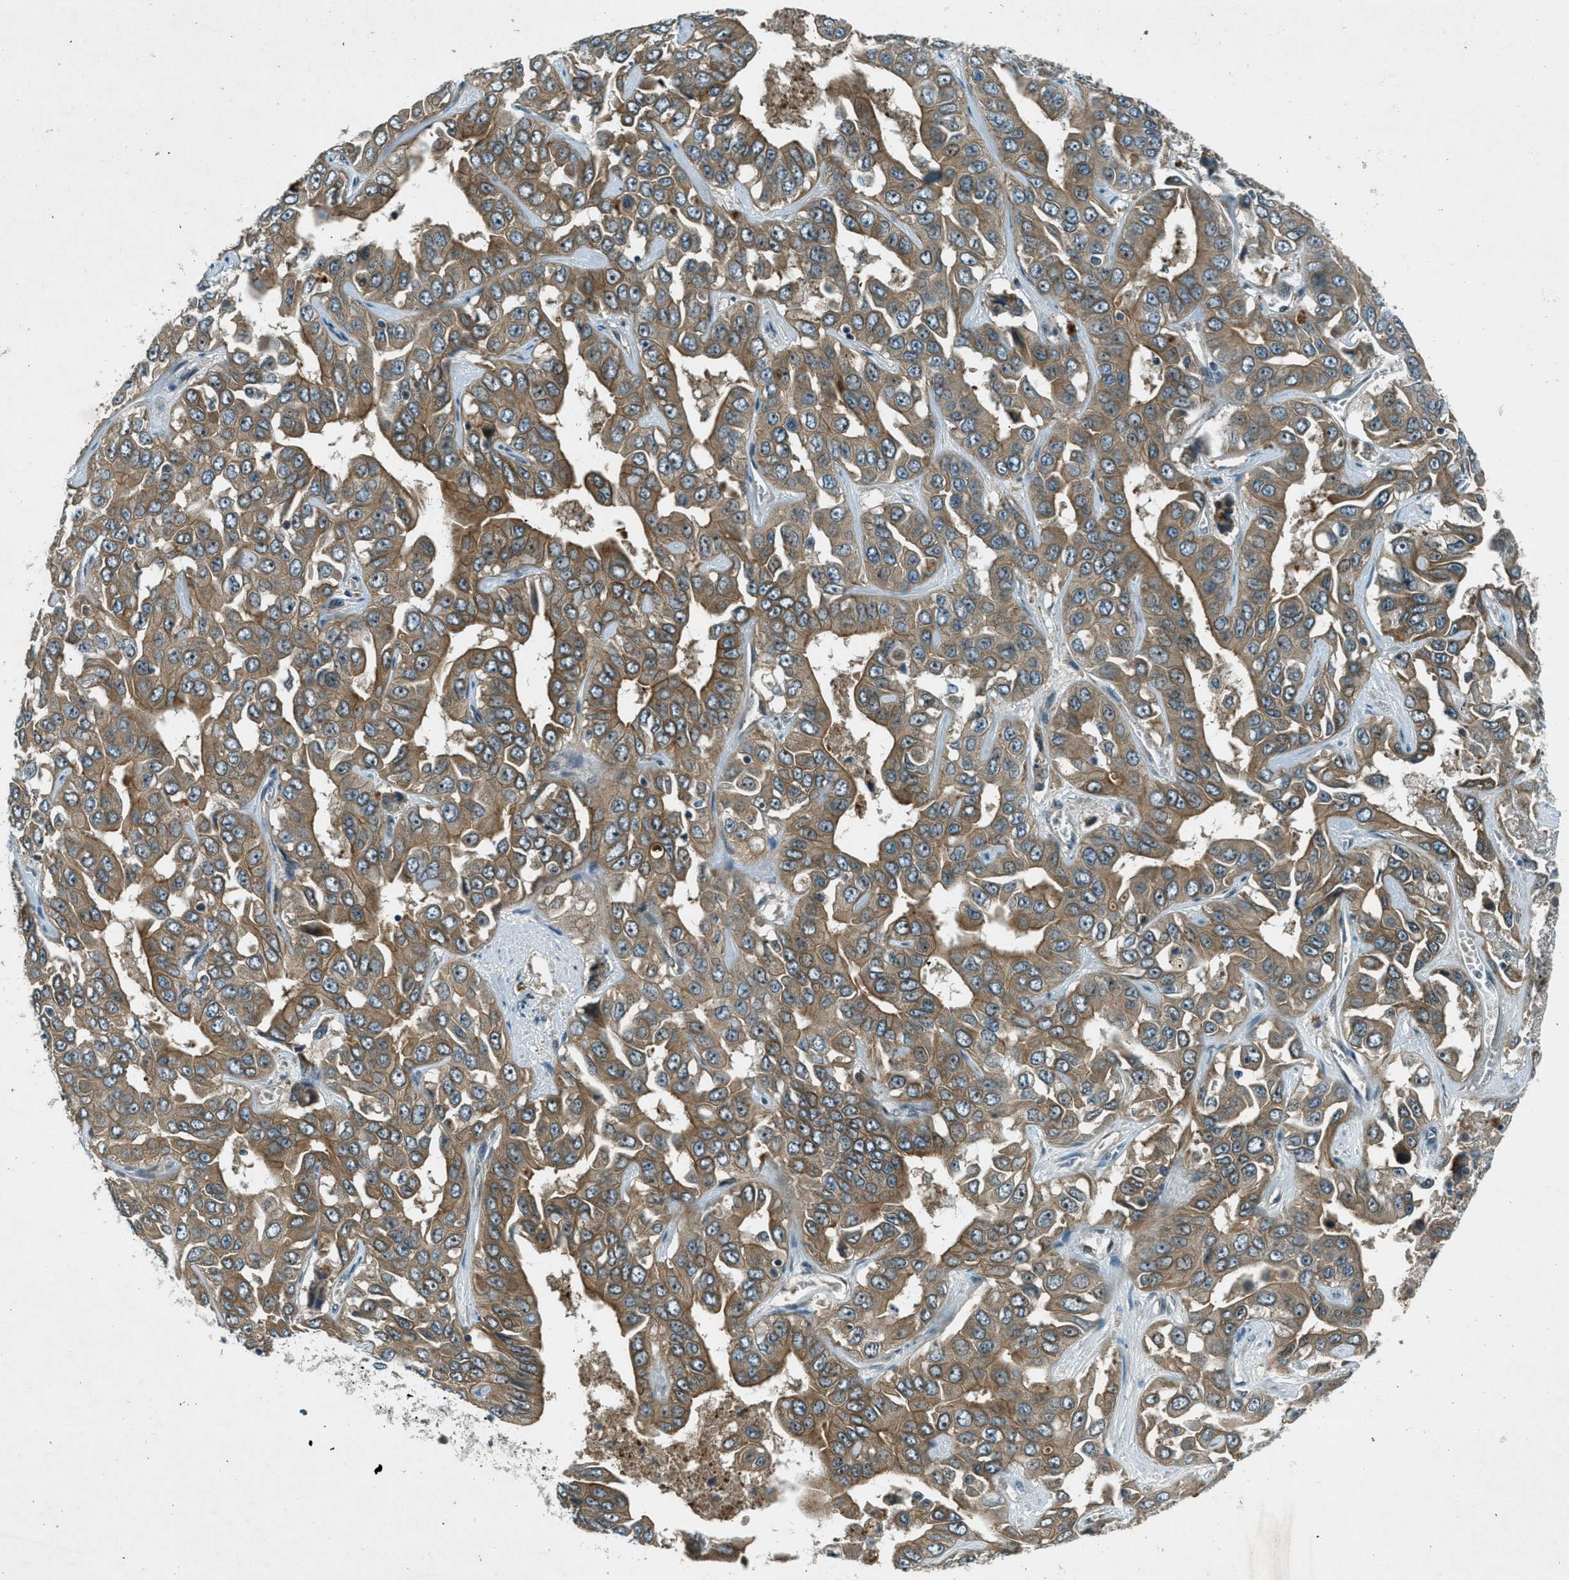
{"staining": {"intensity": "moderate", "quantity": ">75%", "location": "cytoplasmic/membranous"}, "tissue": "liver cancer", "cell_type": "Tumor cells", "image_type": "cancer", "snomed": [{"axis": "morphology", "description": "Cholangiocarcinoma"}, {"axis": "topography", "description": "Liver"}], "caption": "This is a histology image of immunohistochemistry (IHC) staining of liver cancer (cholangiocarcinoma), which shows moderate expression in the cytoplasmic/membranous of tumor cells.", "gene": "STK11", "patient": {"sex": "female", "age": 52}}